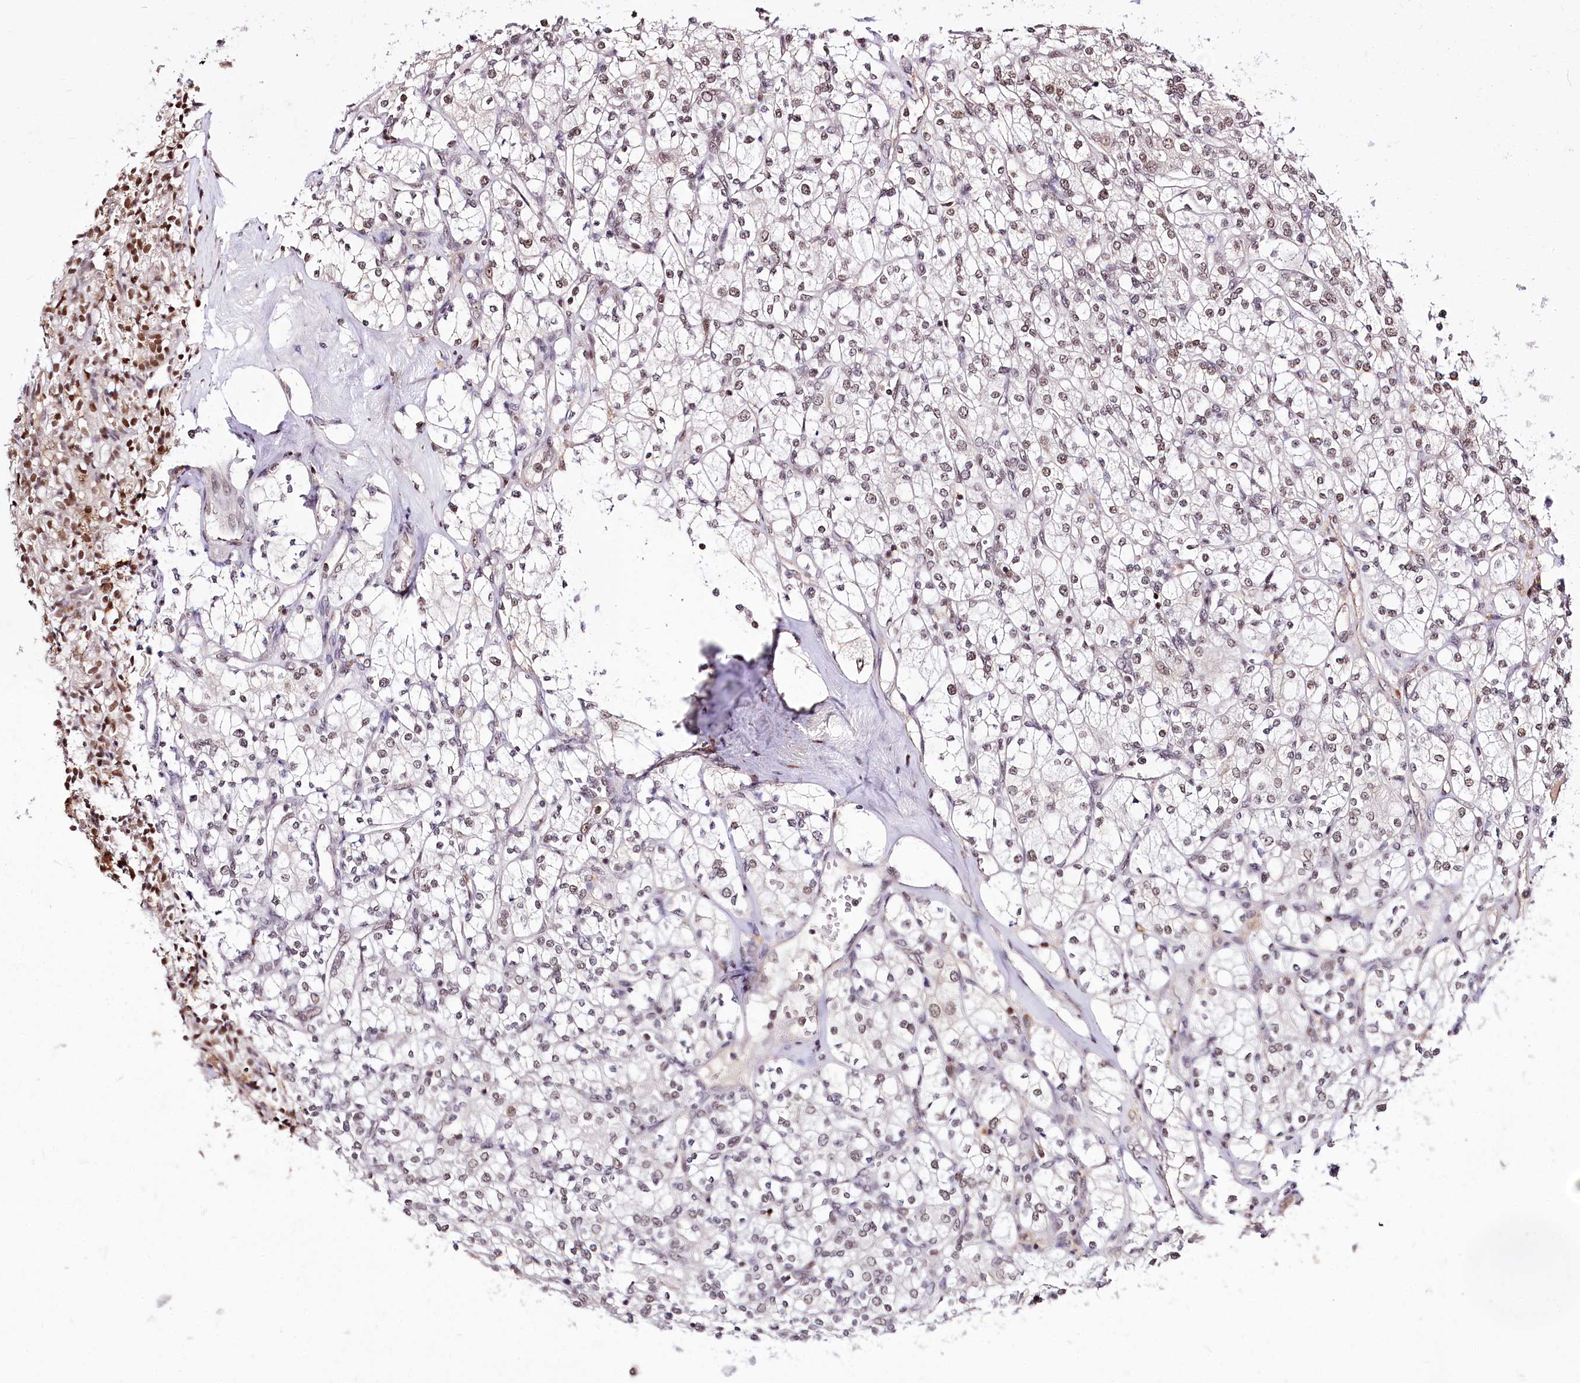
{"staining": {"intensity": "moderate", "quantity": ">75%", "location": "nuclear"}, "tissue": "renal cancer", "cell_type": "Tumor cells", "image_type": "cancer", "snomed": [{"axis": "morphology", "description": "Adenocarcinoma, NOS"}, {"axis": "topography", "description": "Kidney"}], "caption": "A micrograph of renal cancer stained for a protein displays moderate nuclear brown staining in tumor cells.", "gene": "POLA2", "patient": {"sex": "male", "age": 77}}